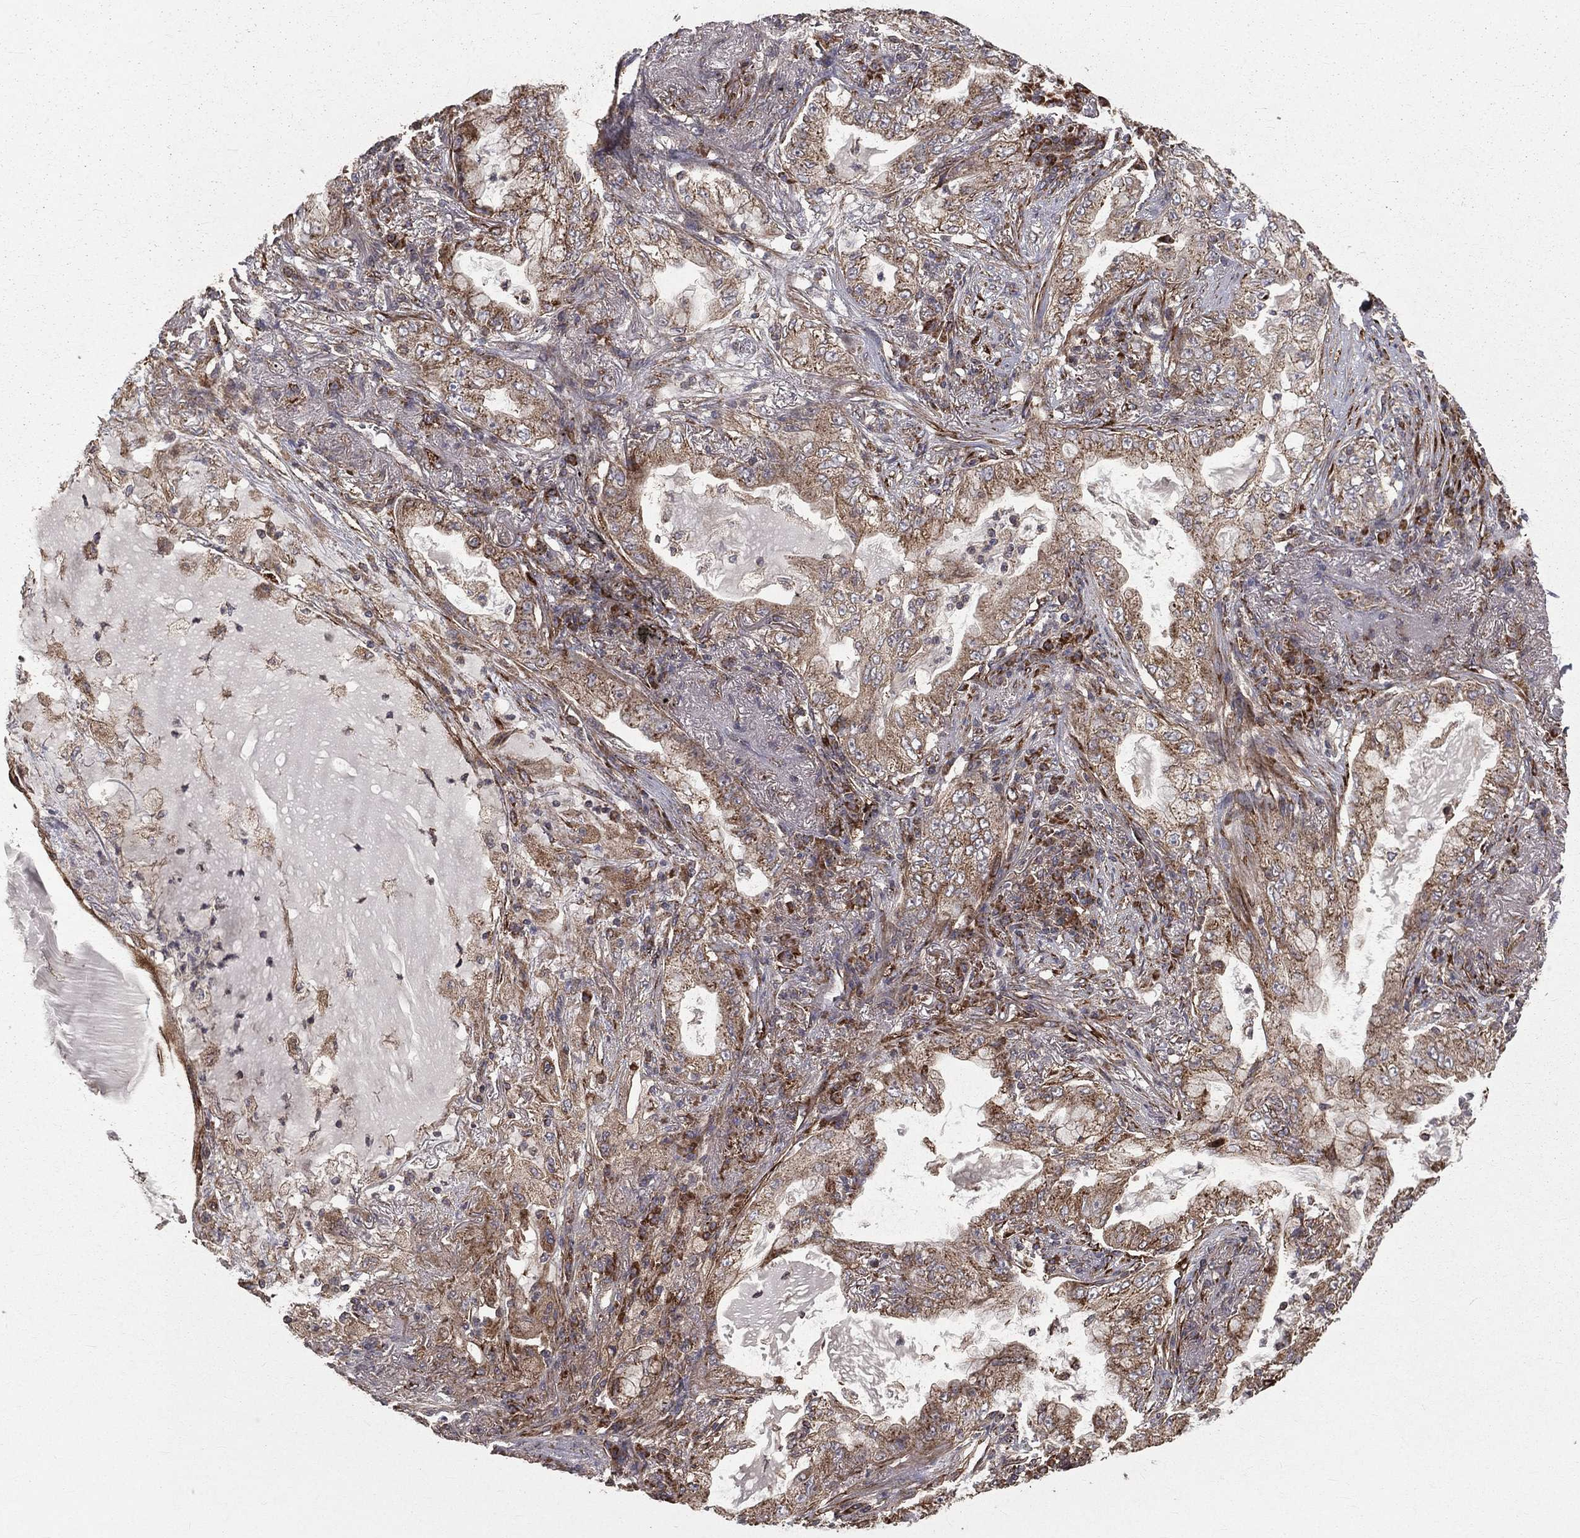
{"staining": {"intensity": "moderate", "quantity": "25%-75%", "location": "cytoplasmic/membranous"}, "tissue": "lung cancer", "cell_type": "Tumor cells", "image_type": "cancer", "snomed": [{"axis": "morphology", "description": "Adenocarcinoma, NOS"}, {"axis": "topography", "description": "Lung"}], "caption": "IHC micrograph of neoplastic tissue: lung cancer stained using IHC reveals medium levels of moderate protein expression localized specifically in the cytoplasmic/membranous of tumor cells, appearing as a cytoplasmic/membranous brown color.", "gene": "OLFML1", "patient": {"sex": "female", "age": 73}}